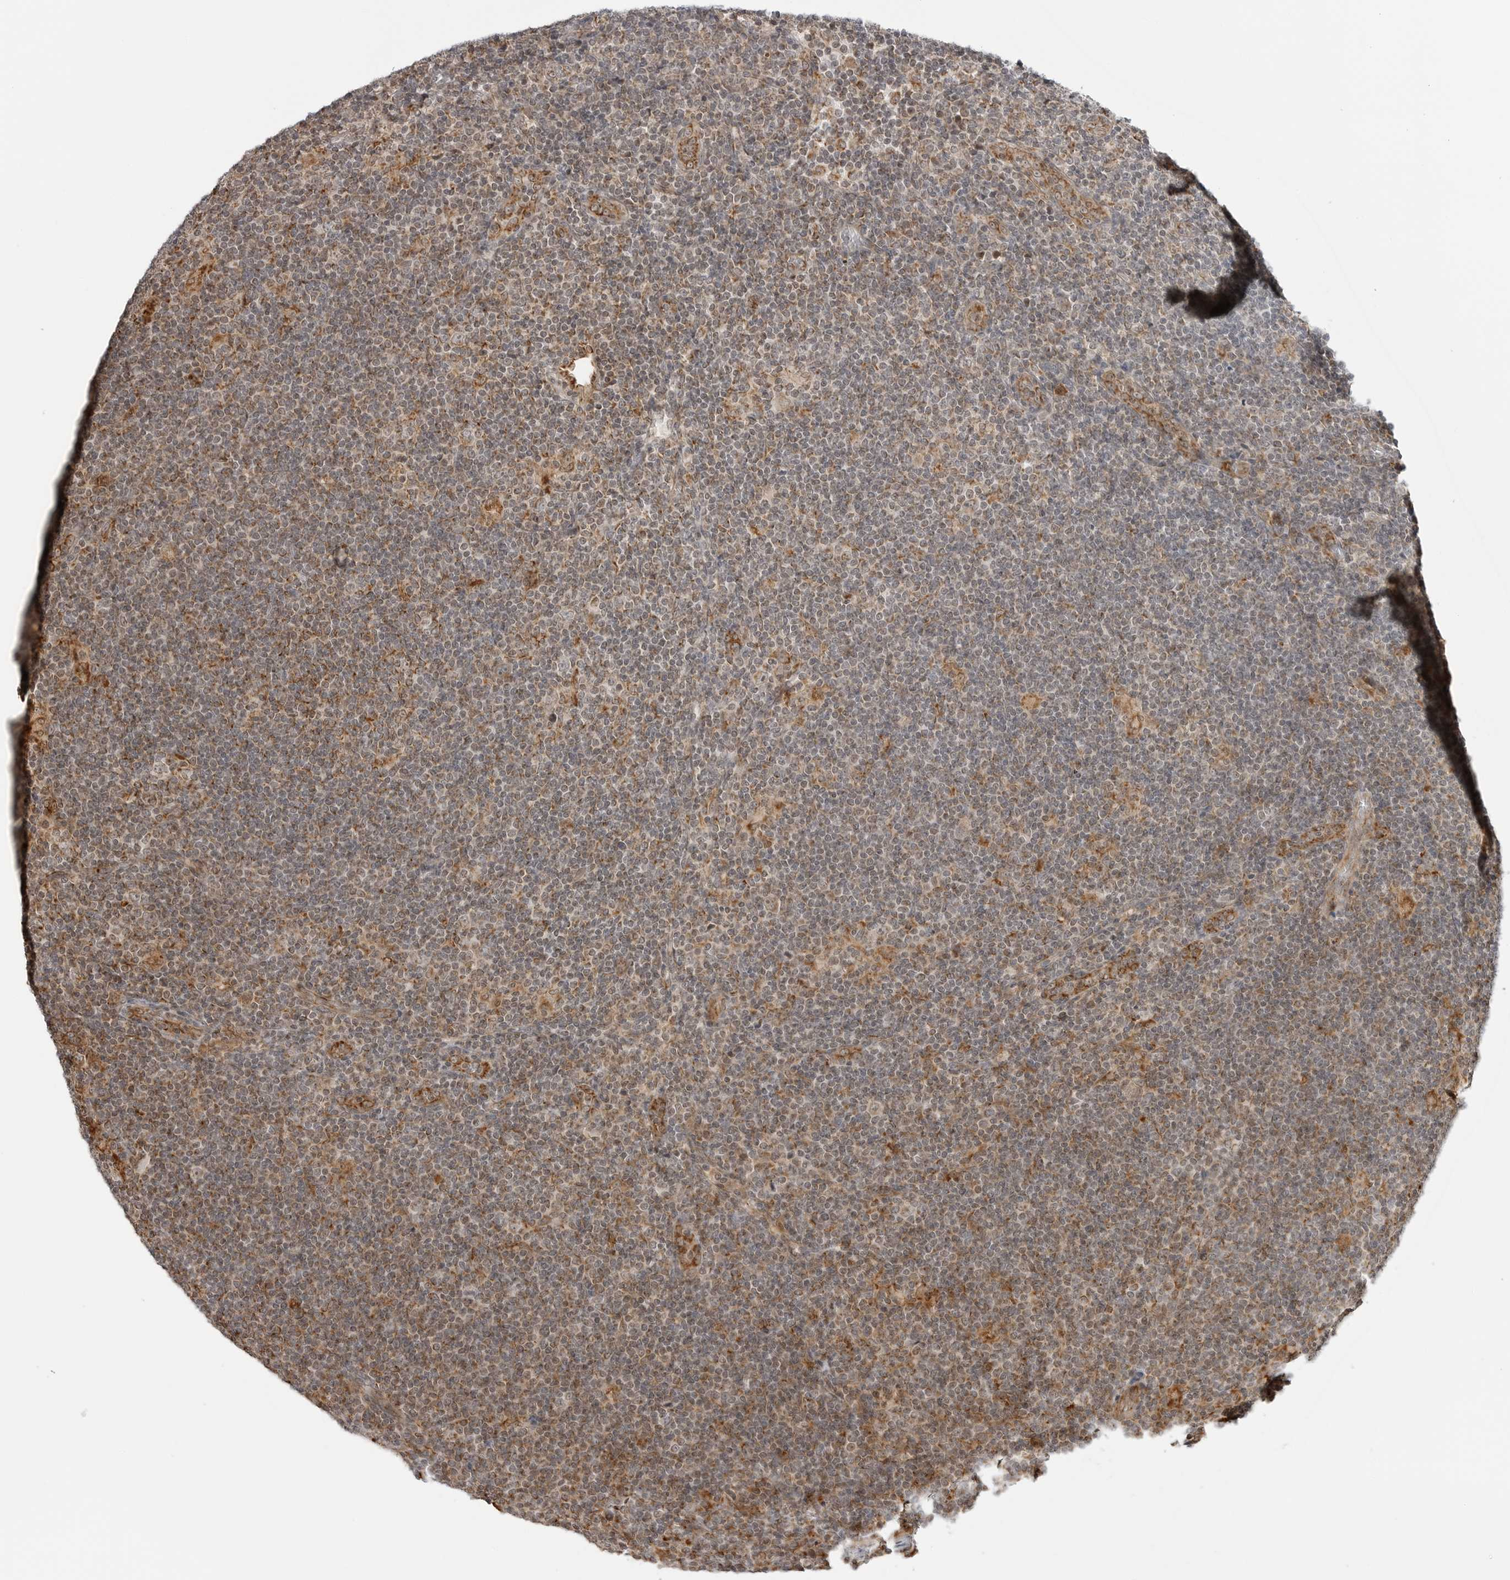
{"staining": {"intensity": "moderate", "quantity": "25%-75%", "location": "cytoplasmic/membranous"}, "tissue": "lymphoma", "cell_type": "Tumor cells", "image_type": "cancer", "snomed": [{"axis": "morphology", "description": "Hodgkin's disease, NOS"}, {"axis": "topography", "description": "Lymph node"}], "caption": "This photomicrograph reveals Hodgkin's disease stained with immunohistochemistry to label a protein in brown. The cytoplasmic/membranous of tumor cells show moderate positivity for the protein. Nuclei are counter-stained blue.", "gene": "PEX2", "patient": {"sex": "female", "age": 57}}